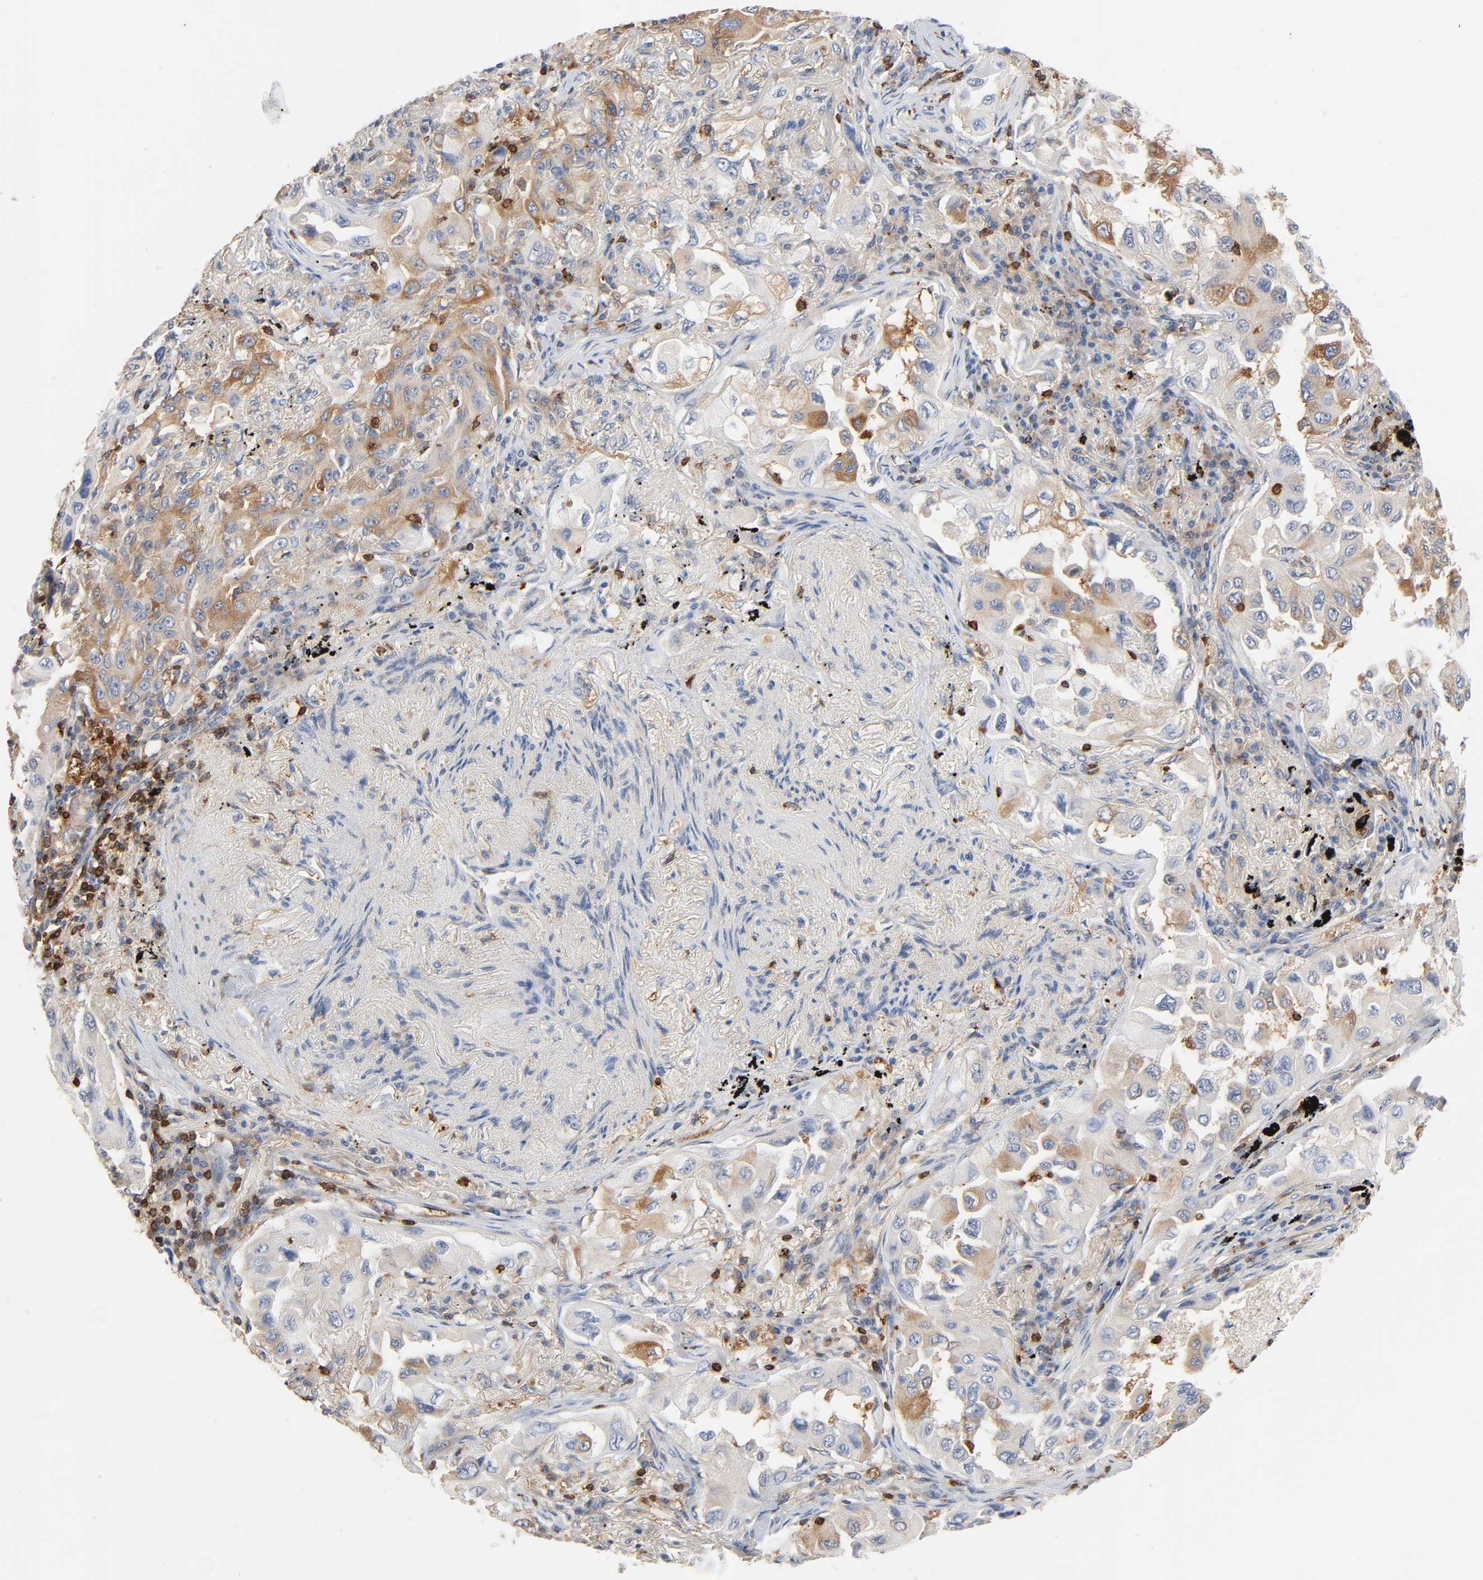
{"staining": {"intensity": "moderate", "quantity": "25%-75%", "location": "cytoplasmic/membranous"}, "tissue": "lung cancer", "cell_type": "Tumor cells", "image_type": "cancer", "snomed": [{"axis": "morphology", "description": "Adenocarcinoma, NOS"}, {"axis": "topography", "description": "Lung"}], "caption": "Human lung adenocarcinoma stained with a protein marker shows moderate staining in tumor cells.", "gene": "BIN1", "patient": {"sex": "female", "age": 65}}